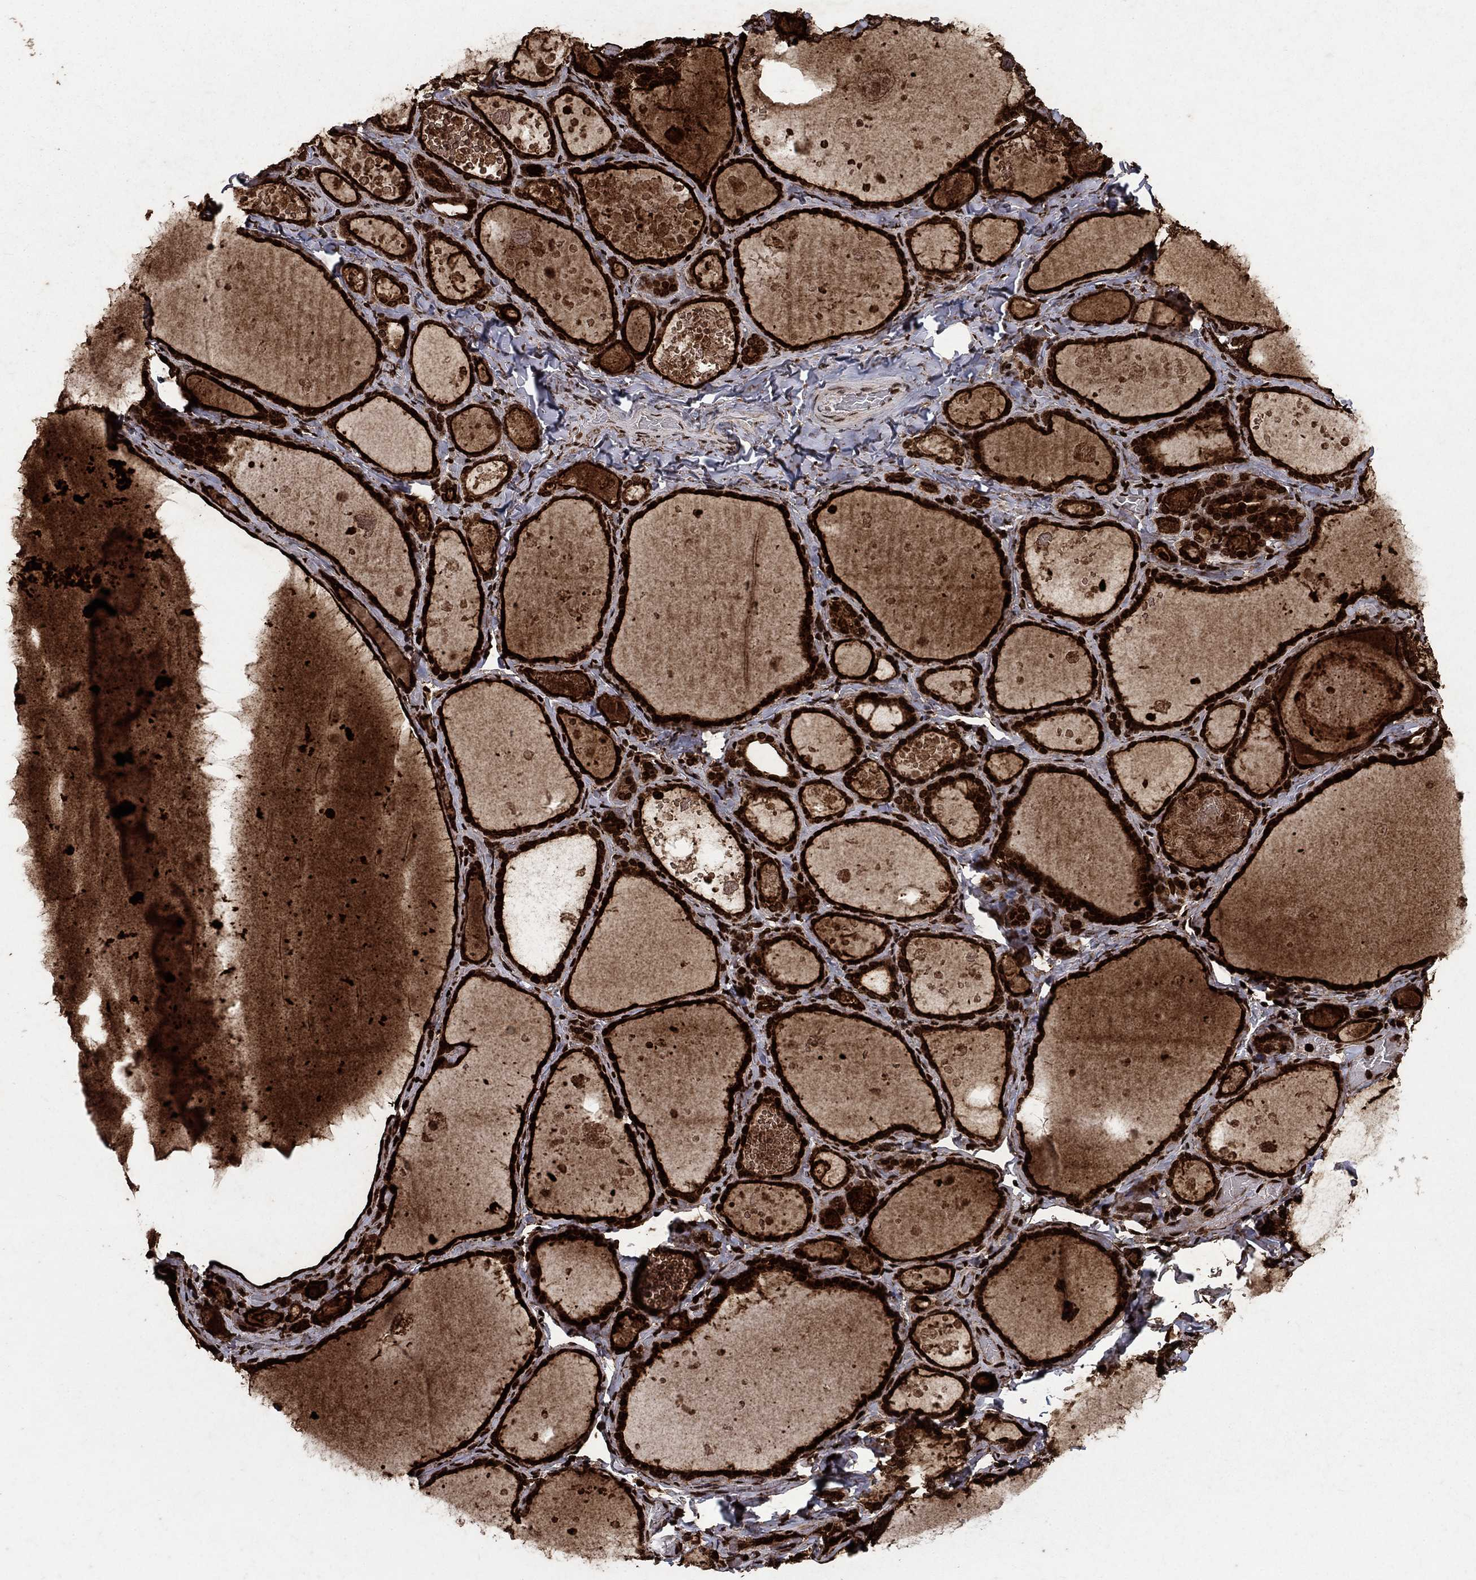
{"staining": {"intensity": "strong", "quantity": ">75%", "location": "cytoplasmic/membranous"}, "tissue": "thyroid gland", "cell_type": "Glandular cells", "image_type": "normal", "snomed": [{"axis": "morphology", "description": "Normal tissue, NOS"}, {"axis": "topography", "description": "Thyroid gland"}], "caption": "Protein staining reveals strong cytoplasmic/membranous positivity in approximately >75% of glandular cells in normal thyroid gland.", "gene": "CD24", "patient": {"sex": "female", "age": 56}}